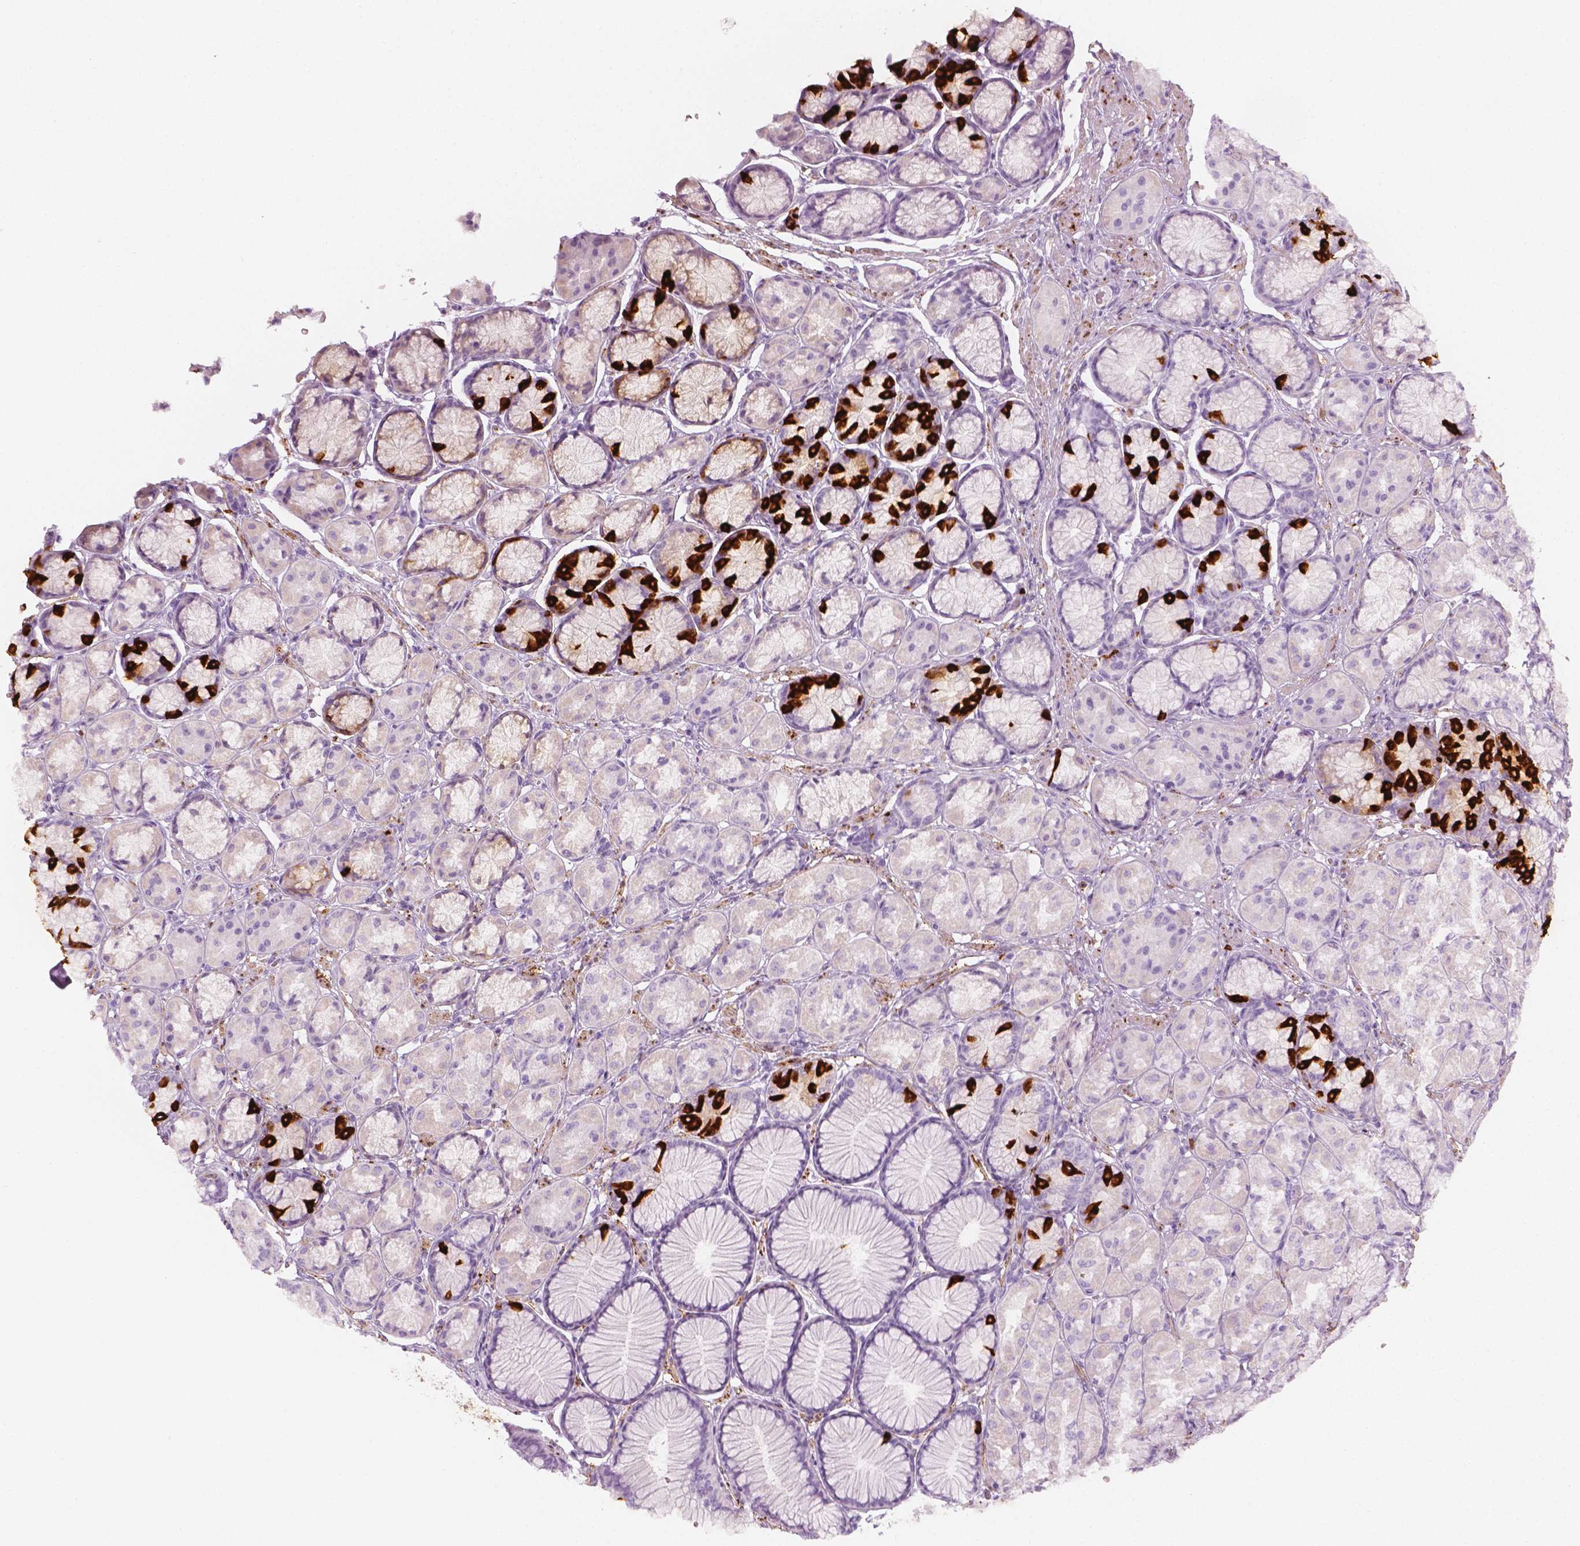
{"staining": {"intensity": "strong", "quantity": "<25%", "location": "cytoplasmic/membranous"}, "tissue": "stomach", "cell_type": "Glandular cells", "image_type": "normal", "snomed": [{"axis": "morphology", "description": "Normal tissue, NOS"}, {"axis": "morphology", "description": "Adenocarcinoma, NOS"}, {"axis": "morphology", "description": "Adenocarcinoma, High grade"}, {"axis": "topography", "description": "Stomach, upper"}, {"axis": "topography", "description": "Stomach"}], "caption": "DAB (3,3'-diaminobenzidine) immunohistochemical staining of benign stomach shows strong cytoplasmic/membranous protein positivity in approximately <25% of glandular cells.", "gene": "CES1", "patient": {"sex": "female", "age": 65}}